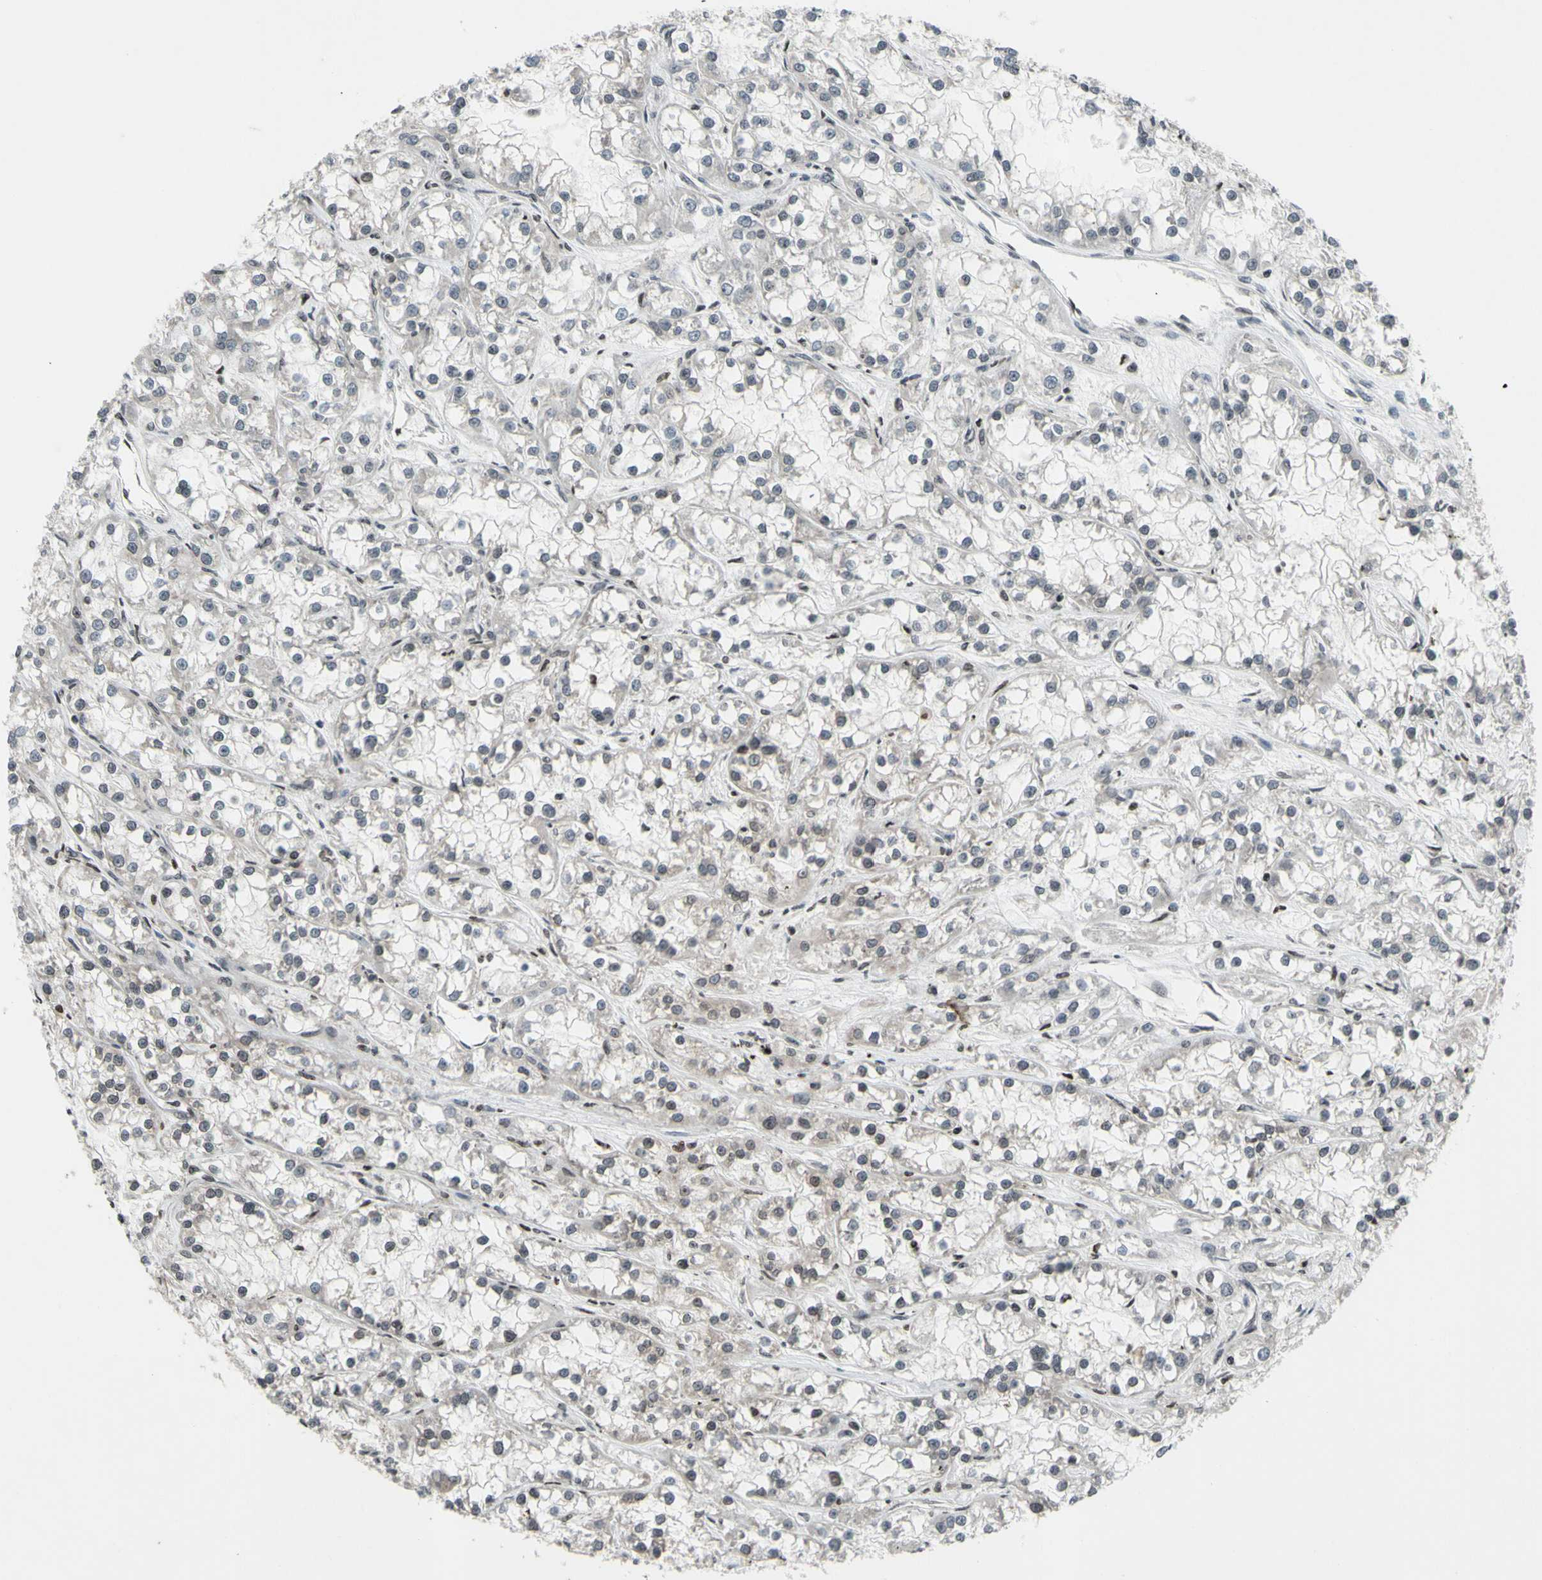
{"staining": {"intensity": "negative", "quantity": "none", "location": "none"}, "tissue": "renal cancer", "cell_type": "Tumor cells", "image_type": "cancer", "snomed": [{"axis": "morphology", "description": "Adenocarcinoma, NOS"}, {"axis": "topography", "description": "Kidney"}], "caption": "The image demonstrates no significant staining in tumor cells of renal cancer (adenocarcinoma).", "gene": "XPO1", "patient": {"sex": "female", "age": 52}}